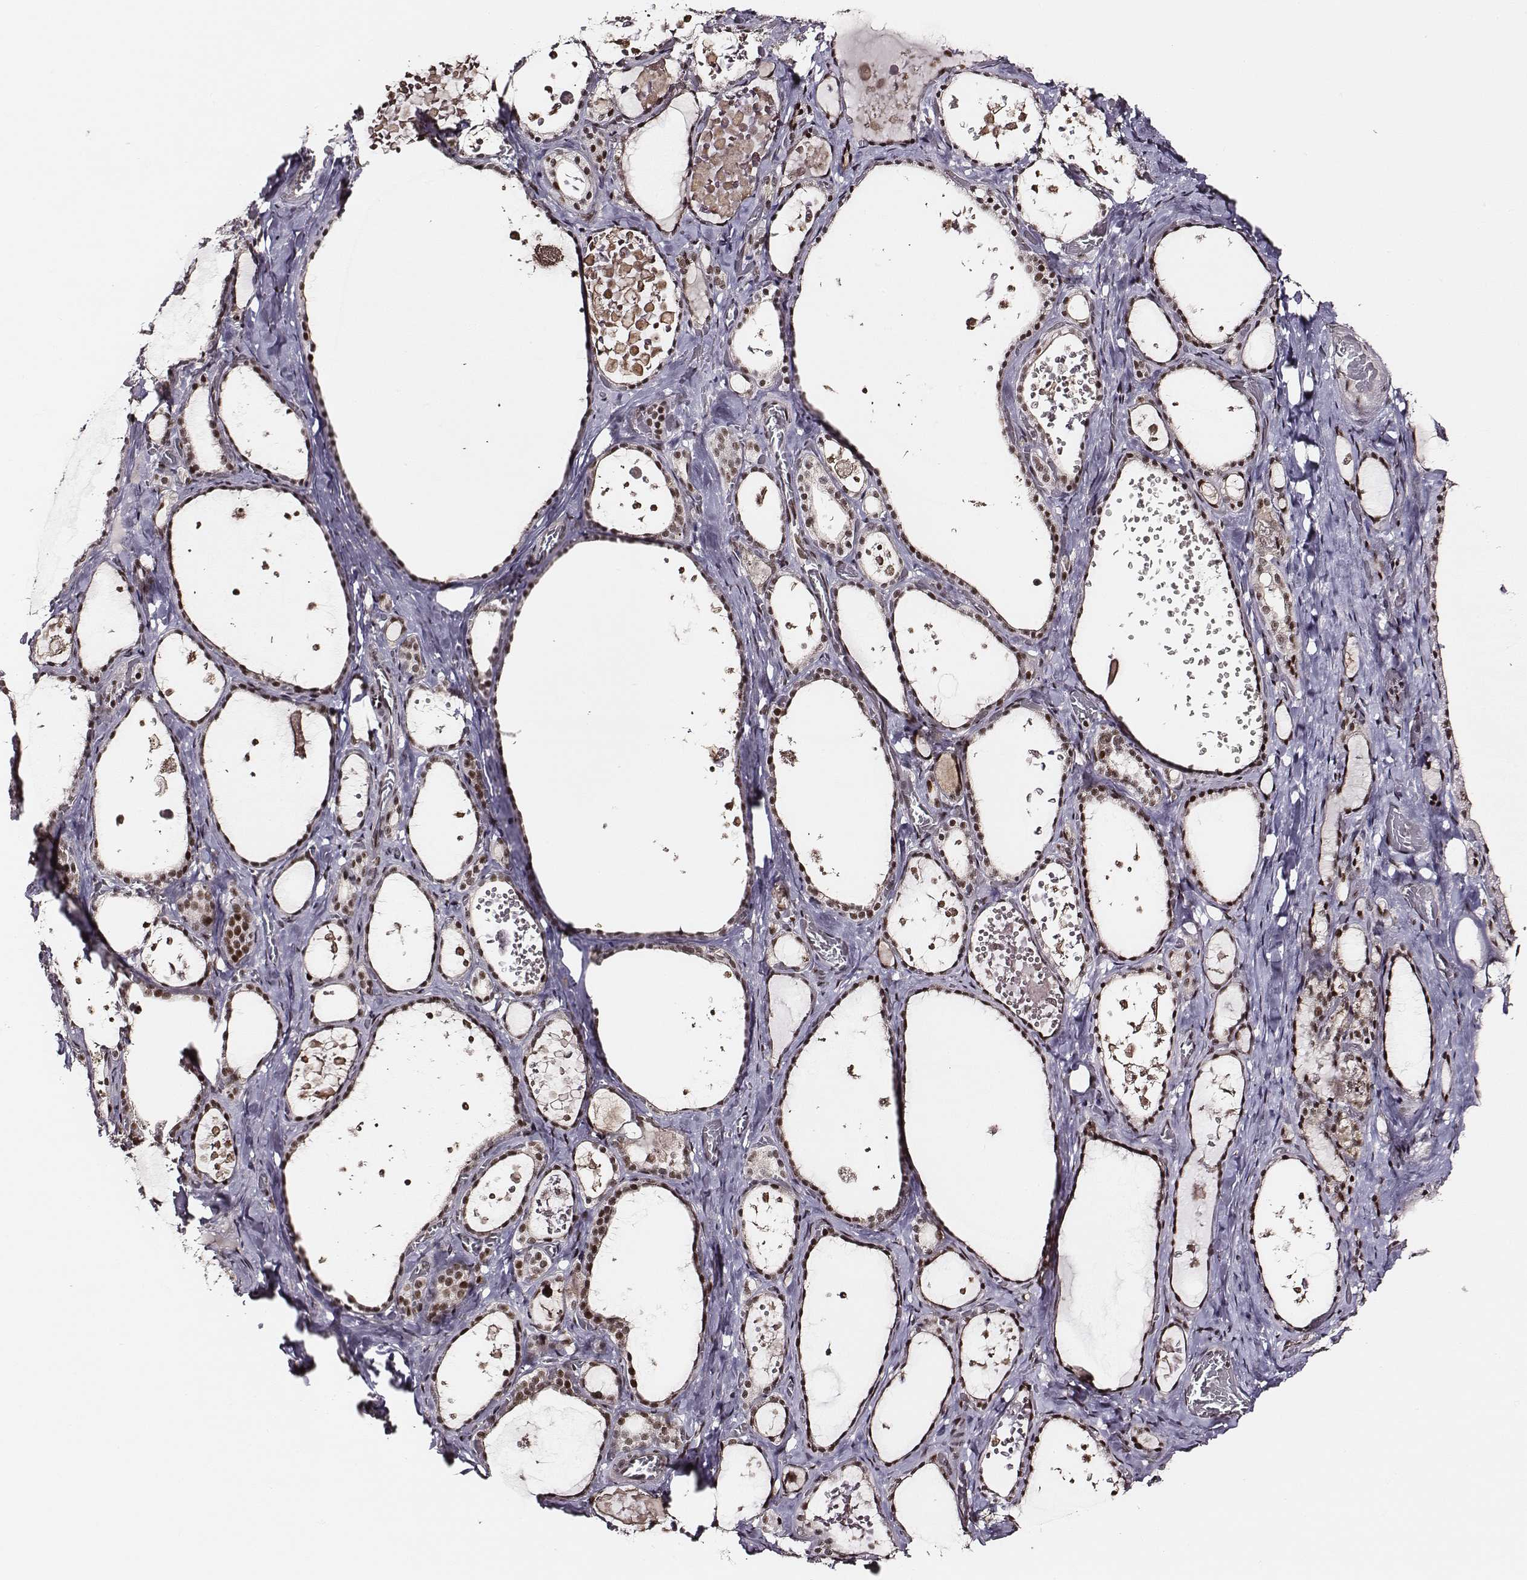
{"staining": {"intensity": "strong", "quantity": ">75%", "location": "nuclear"}, "tissue": "thyroid gland", "cell_type": "Glandular cells", "image_type": "normal", "snomed": [{"axis": "morphology", "description": "Normal tissue, NOS"}, {"axis": "topography", "description": "Thyroid gland"}], "caption": "DAB (3,3'-diaminobenzidine) immunohistochemical staining of benign thyroid gland demonstrates strong nuclear protein positivity in about >75% of glandular cells. (Stains: DAB in brown, nuclei in blue, Microscopy: brightfield microscopy at high magnification).", "gene": "PPARA", "patient": {"sex": "female", "age": 56}}